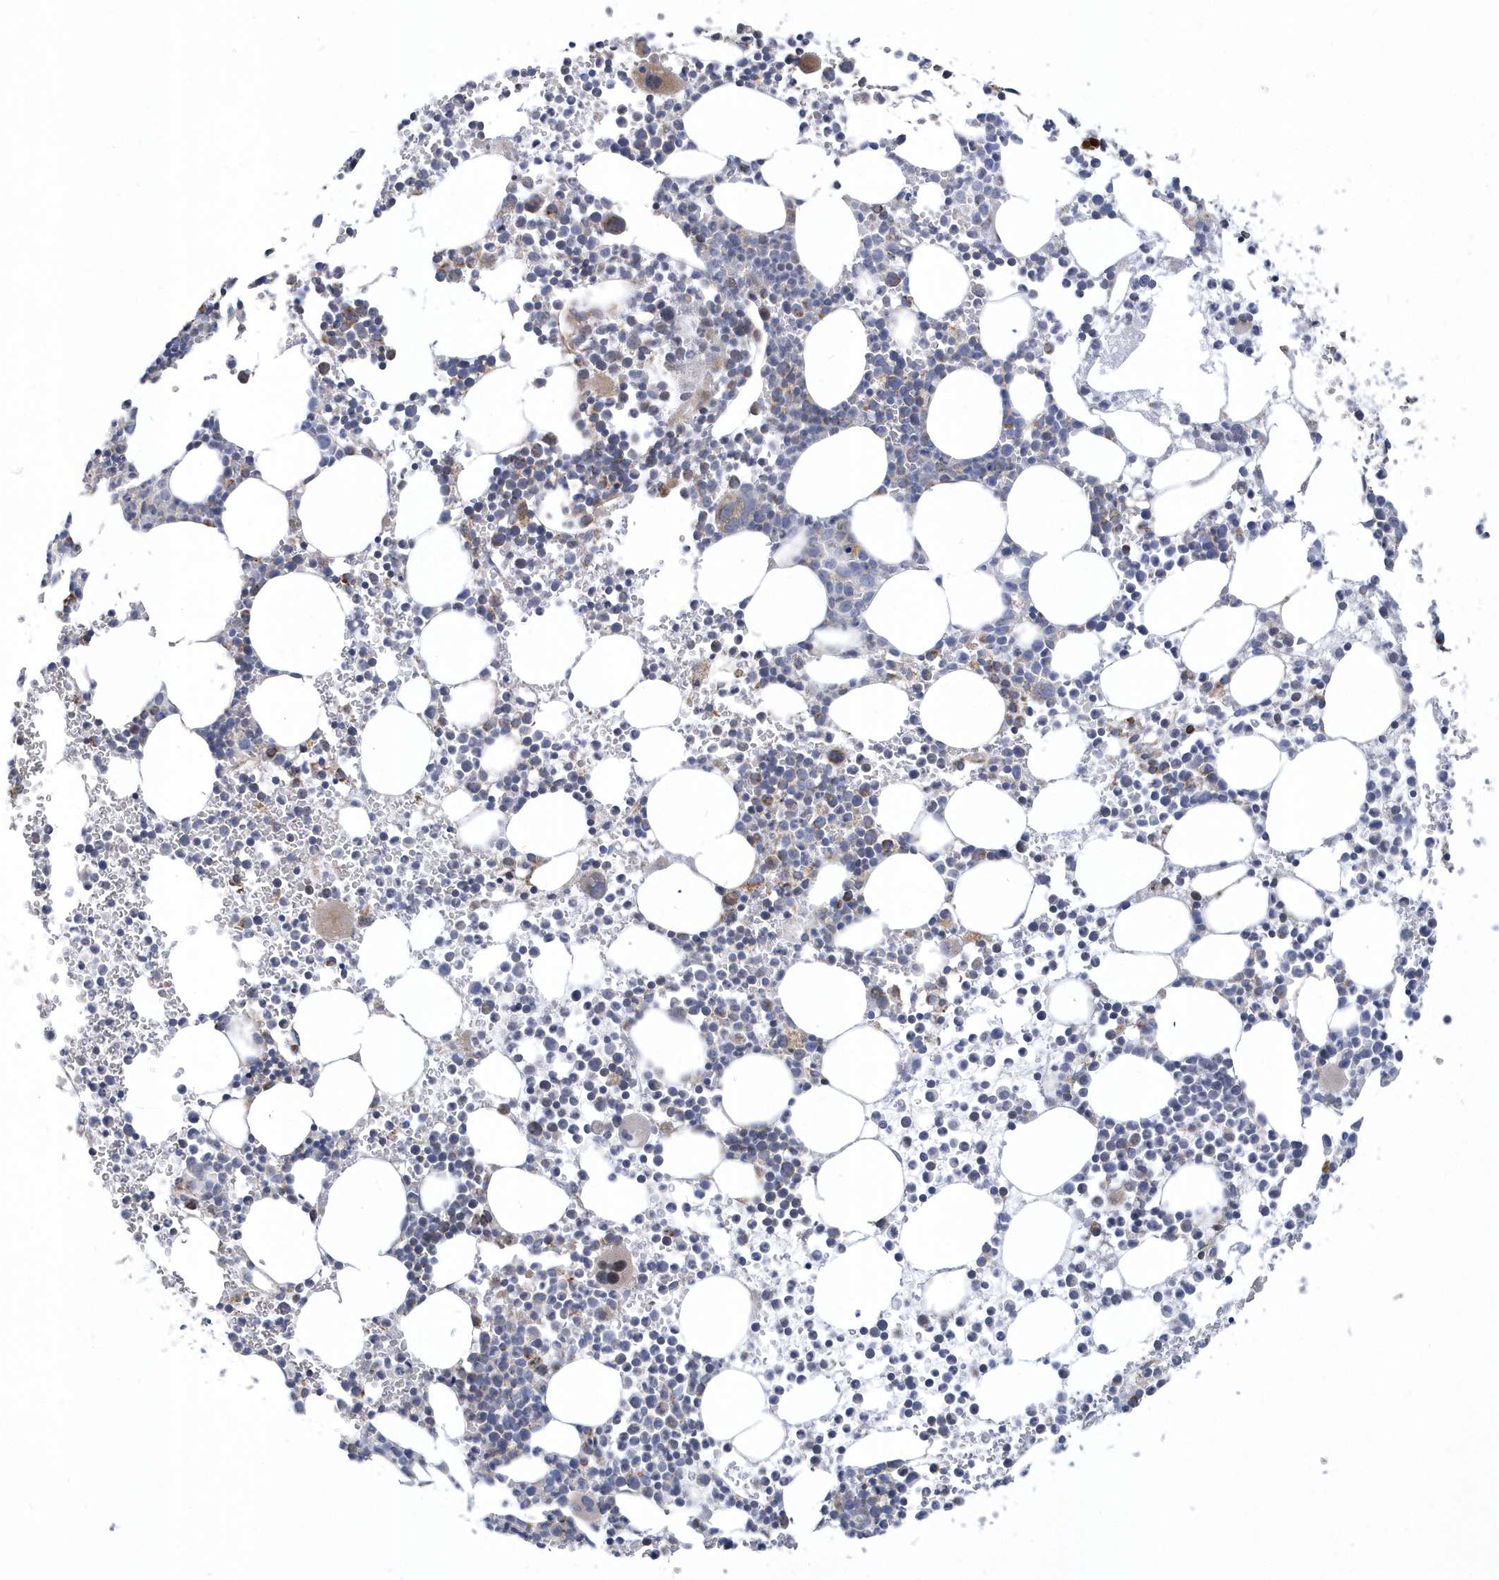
{"staining": {"intensity": "weak", "quantity": "<25%", "location": "cytoplasmic/membranous"}, "tissue": "bone marrow", "cell_type": "Hematopoietic cells", "image_type": "normal", "snomed": [{"axis": "morphology", "description": "Normal tissue, NOS"}, {"axis": "topography", "description": "Bone marrow"}], "caption": "Immunohistochemical staining of unremarkable human bone marrow exhibits no significant positivity in hematopoietic cells.", "gene": "VWA5B2", "patient": {"sex": "female", "age": 78}}